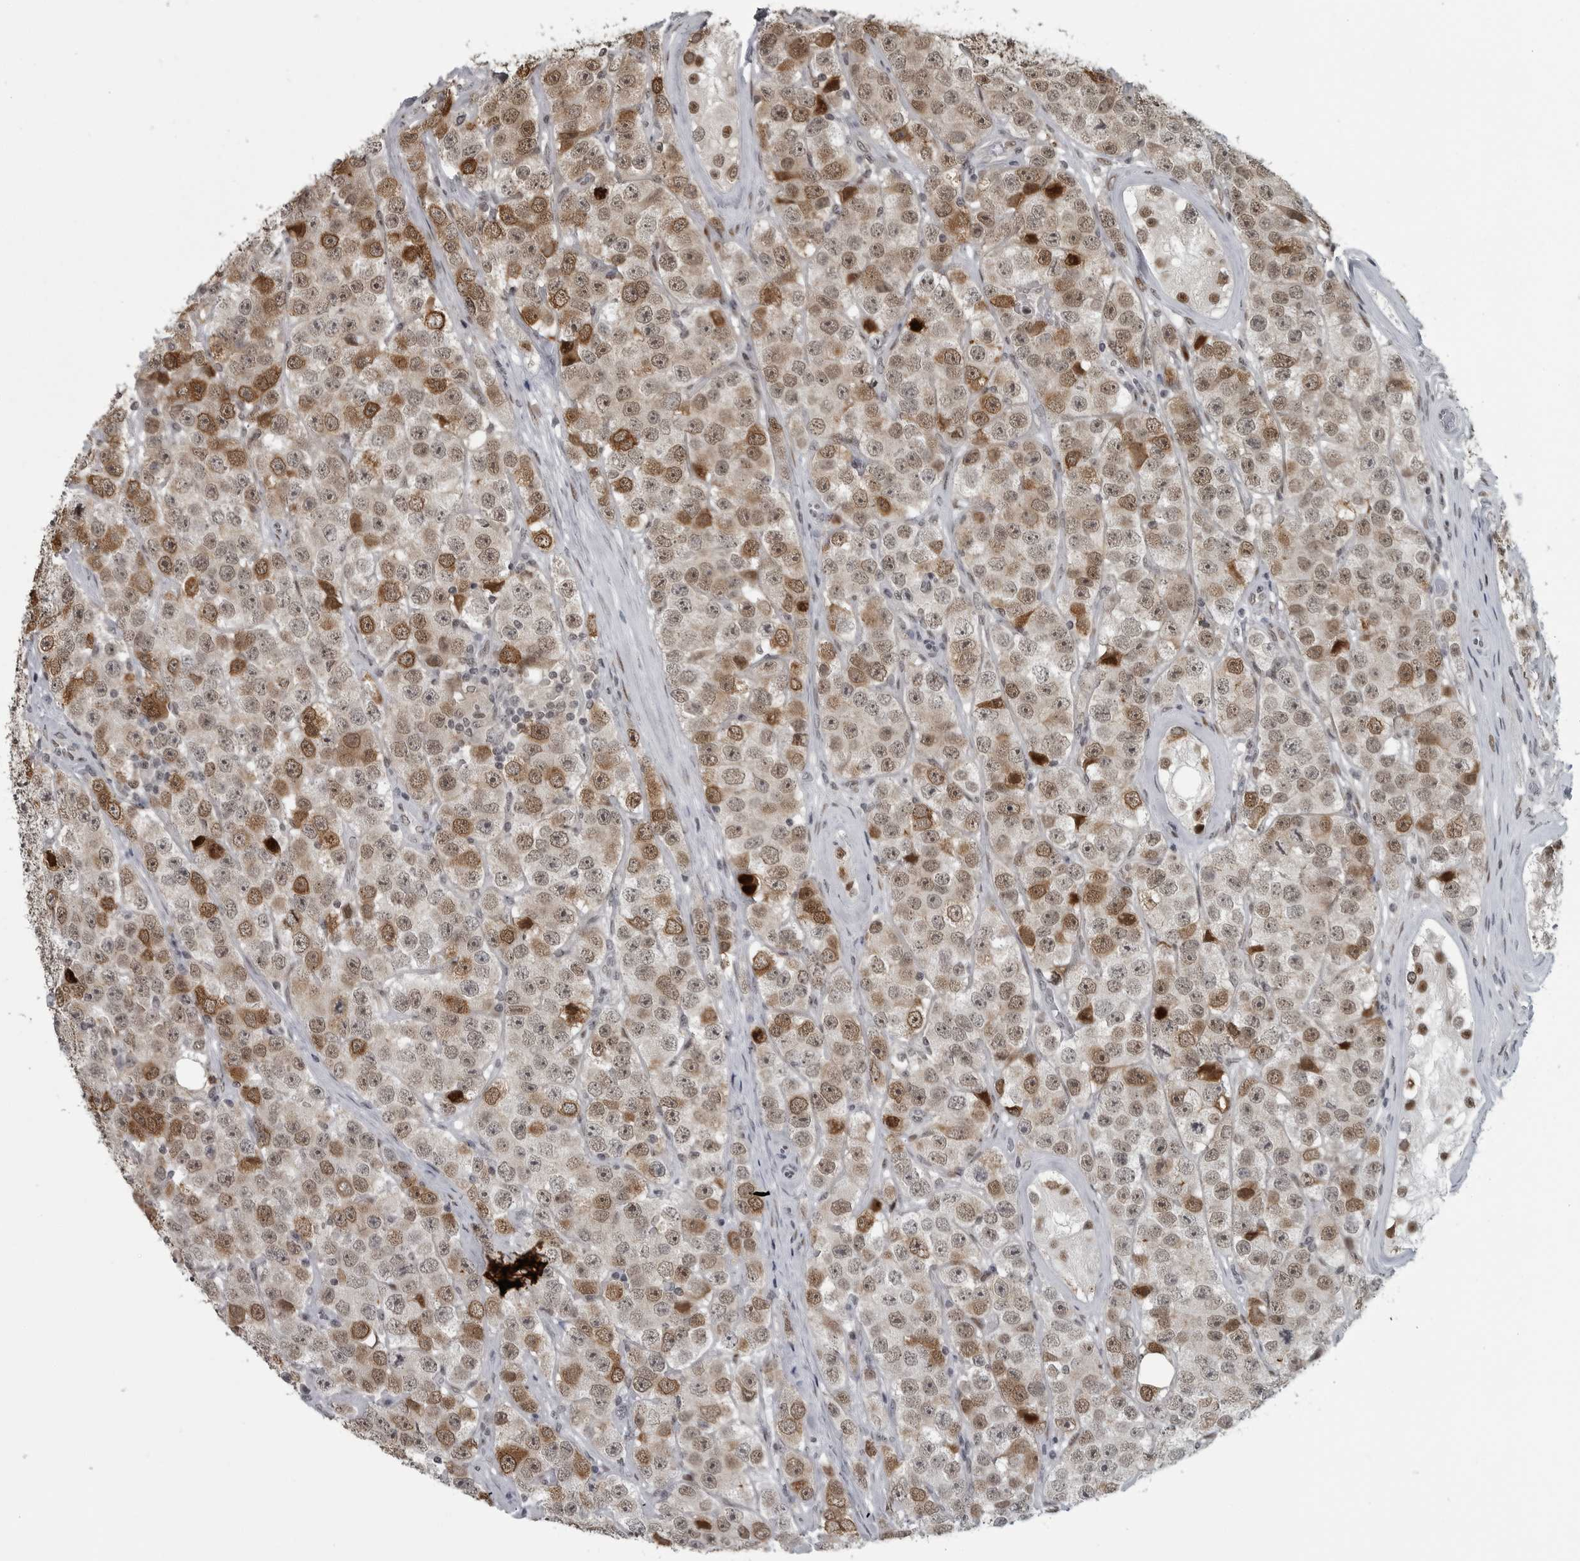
{"staining": {"intensity": "moderate", "quantity": ">75%", "location": "cytoplasmic/membranous,nuclear"}, "tissue": "testis cancer", "cell_type": "Tumor cells", "image_type": "cancer", "snomed": [{"axis": "morphology", "description": "Seminoma, NOS"}, {"axis": "topography", "description": "Testis"}], "caption": "Immunohistochemistry (DAB) staining of seminoma (testis) displays moderate cytoplasmic/membranous and nuclear protein staining in about >75% of tumor cells.", "gene": "C8orf58", "patient": {"sex": "male", "age": 28}}